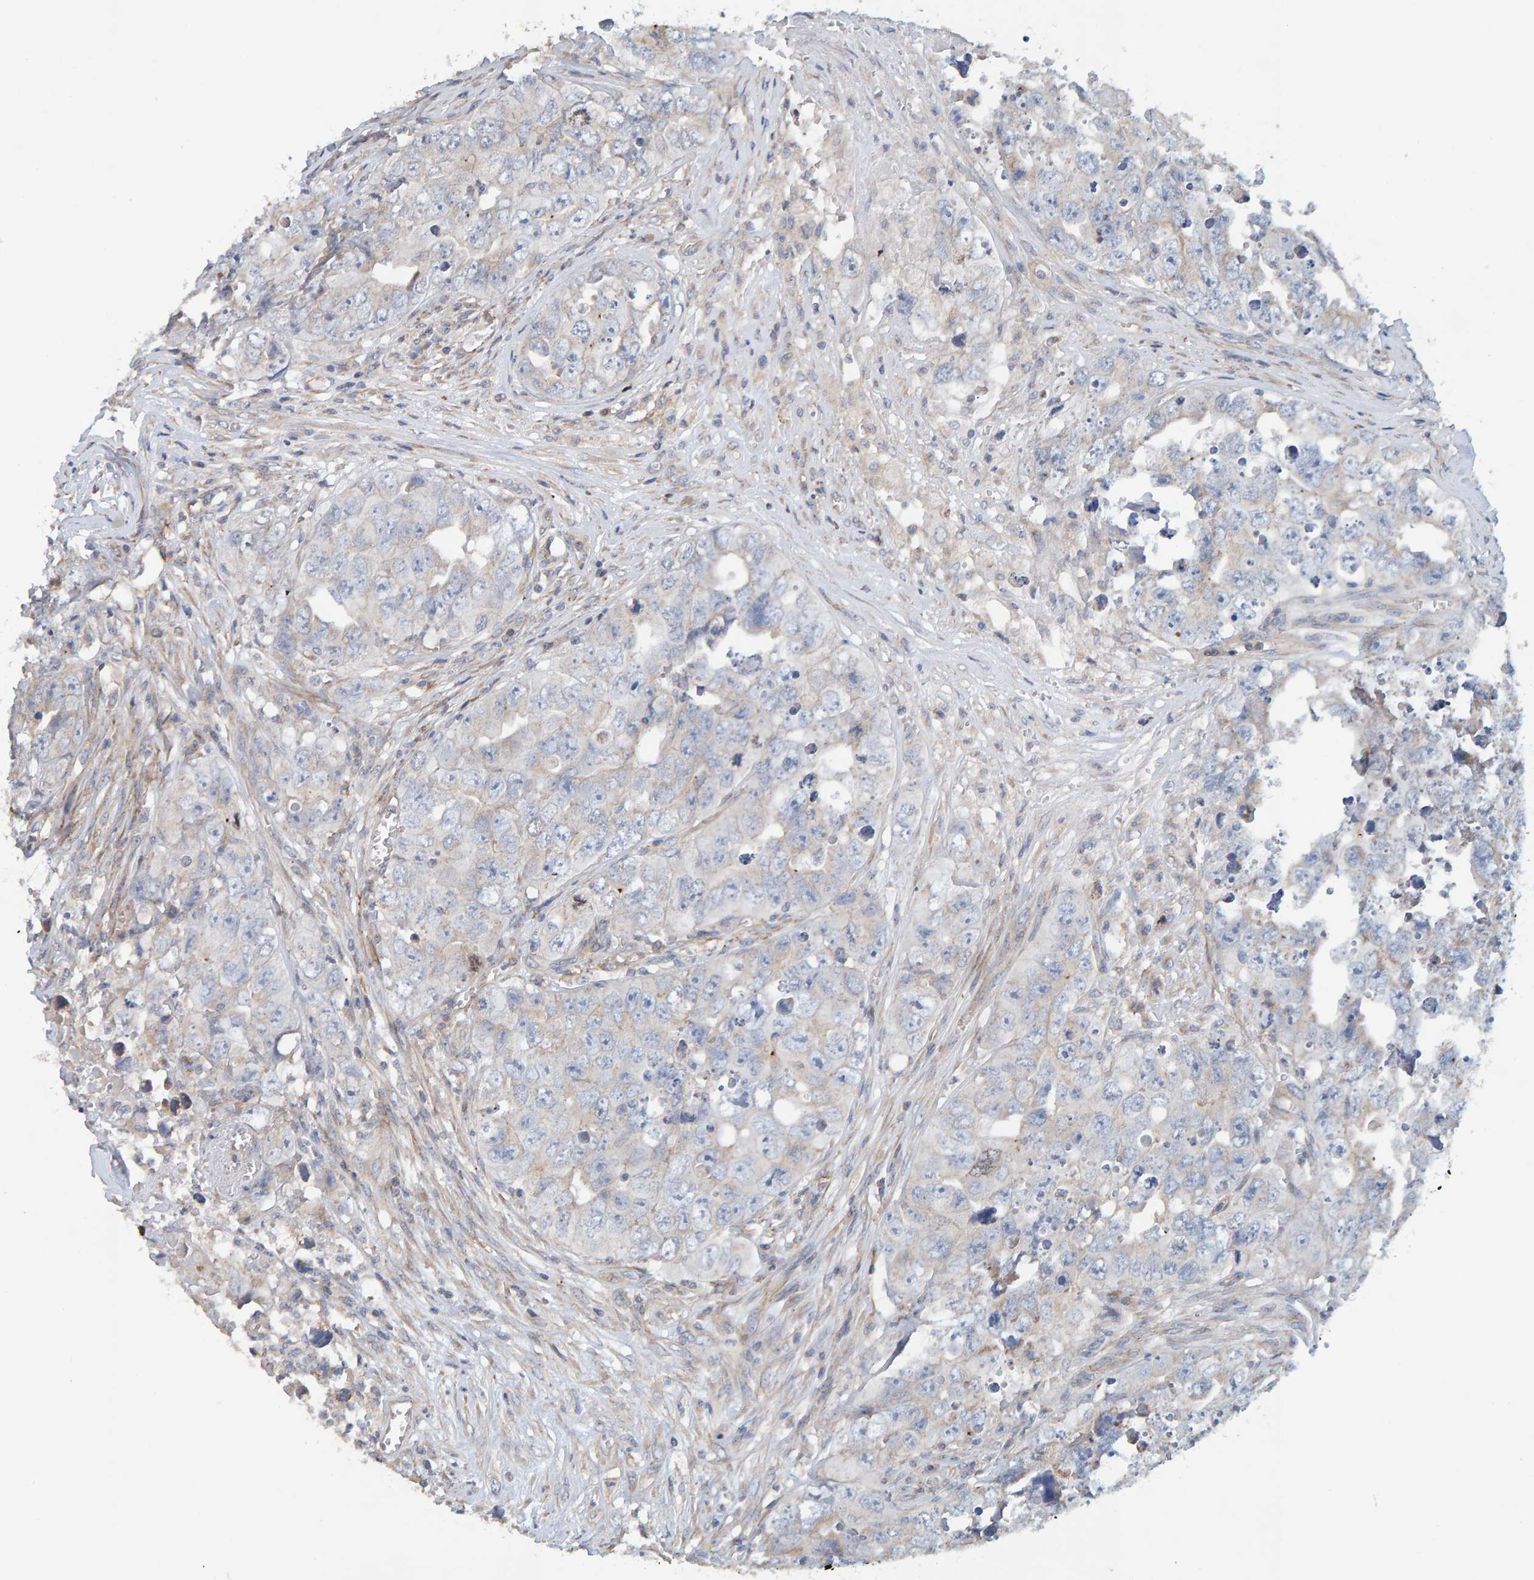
{"staining": {"intensity": "negative", "quantity": "none", "location": "none"}, "tissue": "testis cancer", "cell_type": "Tumor cells", "image_type": "cancer", "snomed": [{"axis": "morphology", "description": "Seminoma, NOS"}, {"axis": "morphology", "description": "Carcinoma, Embryonal, NOS"}, {"axis": "topography", "description": "Testis"}], "caption": "This is an immunohistochemistry (IHC) histopathology image of testis embryonal carcinoma. There is no expression in tumor cells.", "gene": "RGP1", "patient": {"sex": "male", "age": 43}}